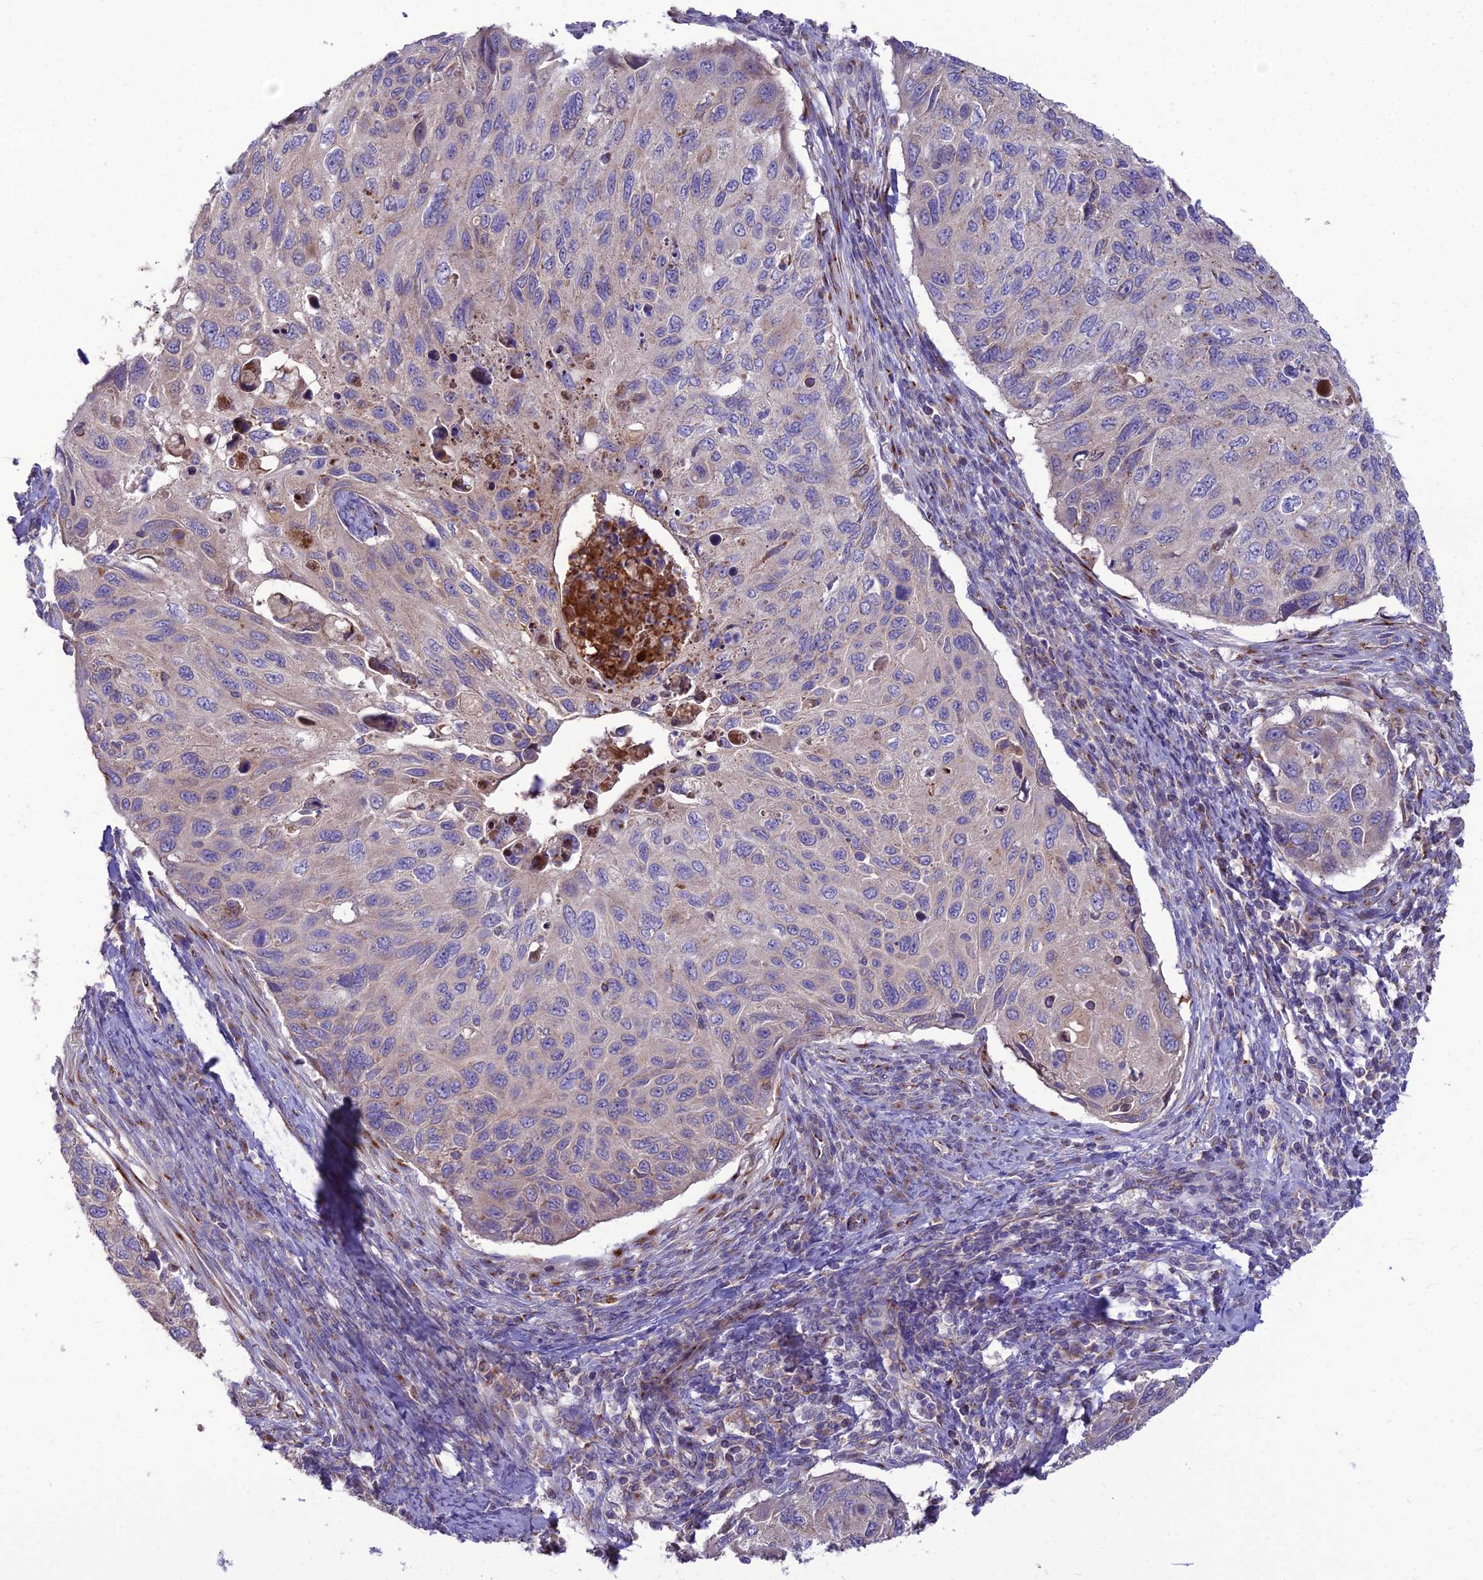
{"staining": {"intensity": "weak", "quantity": "<25%", "location": "cytoplasmic/membranous"}, "tissue": "cervical cancer", "cell_type": "Tumor cells", "image_type": "cancer", "snomed": [{"axis": "morphology", "description": "Squamous cell carcinoma, NOS"}, {"axis": "topography", "description": "Cervix"}], "caption": "Photomicrograph shows no protein positivity in tumor cells of cervical cancer tissue.", "gene": "SPRYD7", "patient": {"sex": "female", "age": 70}}